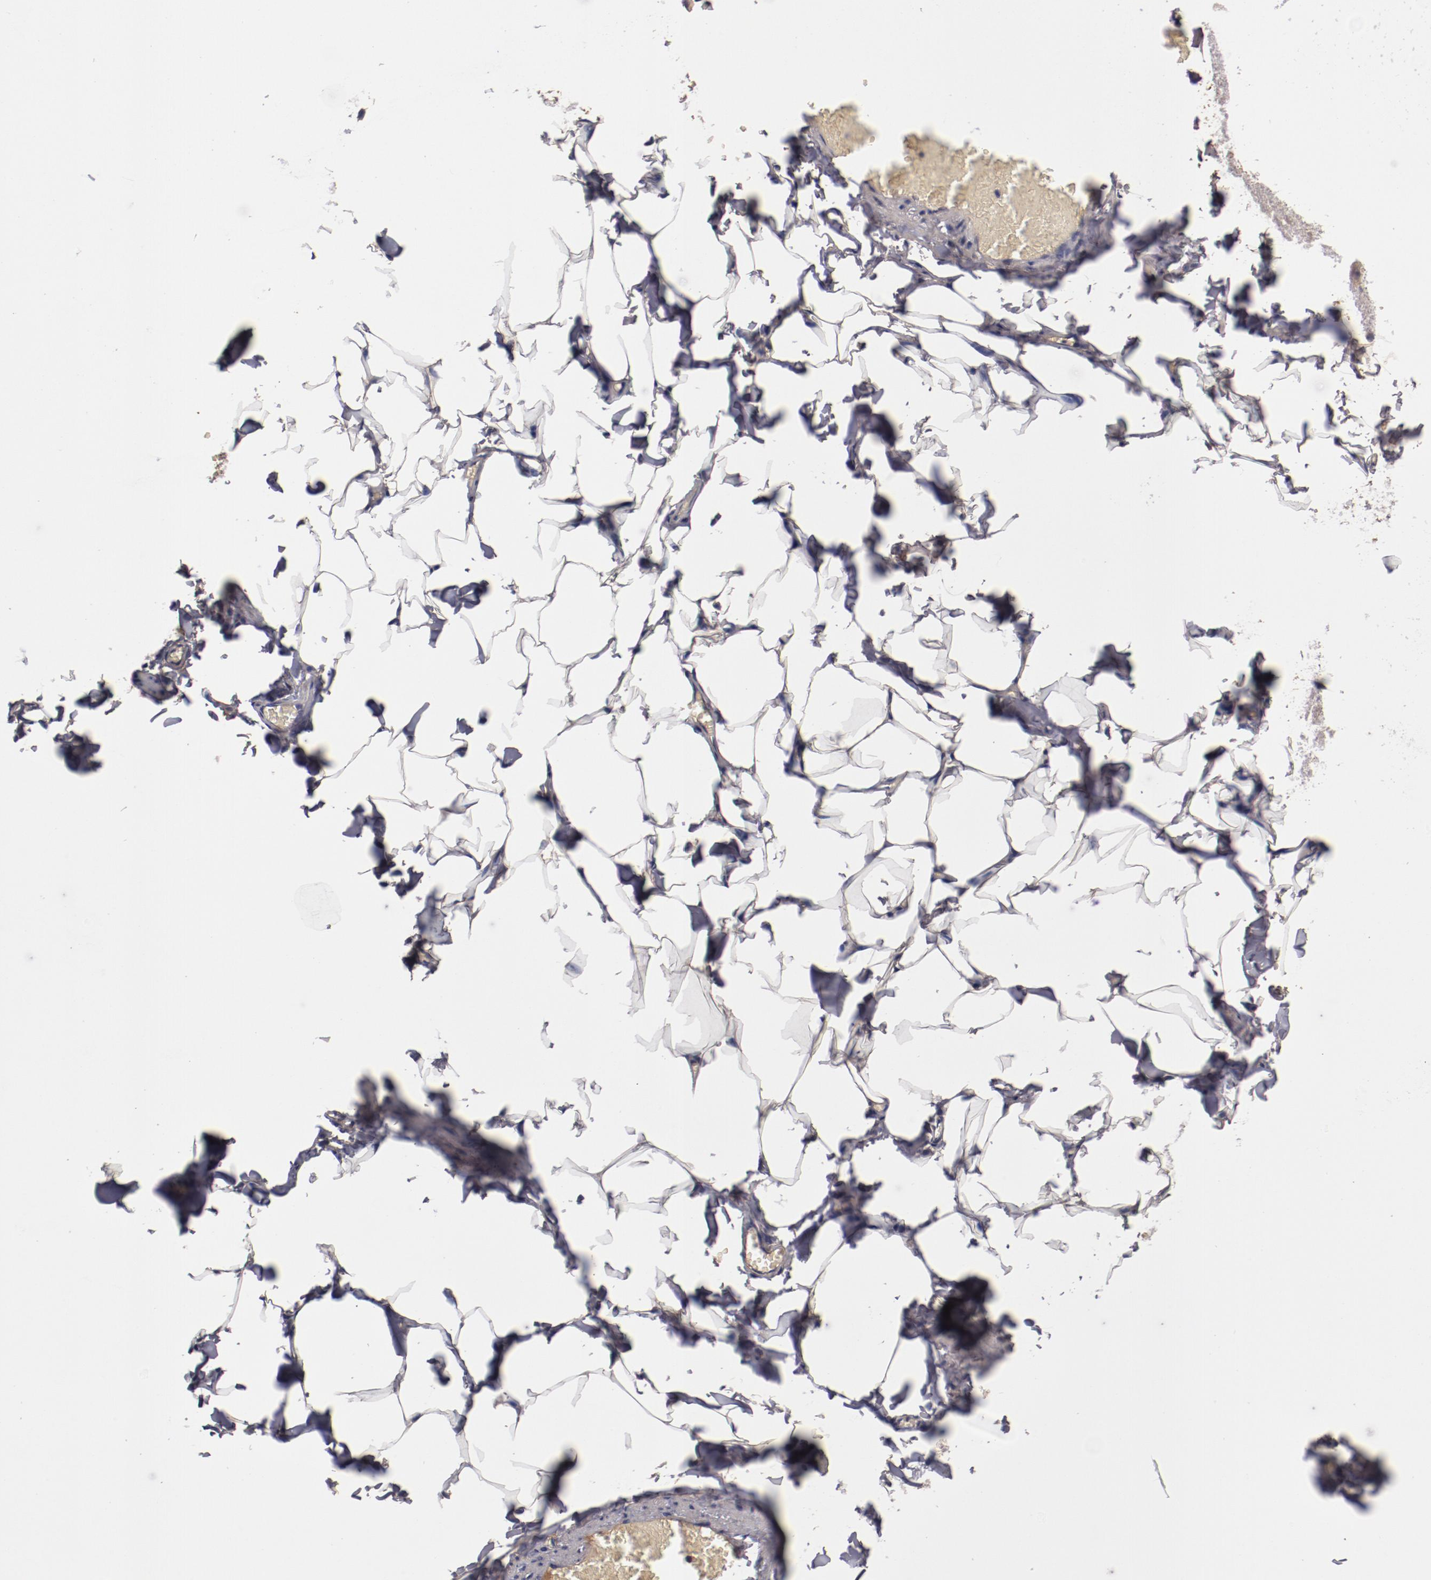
{"staining": {"intensity": "weak", "quantity": "25%-75%", "location": "cytoplasmic/membranous"}, "tissue": "adipose tissue", "cell_type": "Adipocytes", "image_type": "normal", "snomed": [{"axis": "morphology", "description": "Normal tissue, NOS"}, {"axis": "topography", "description": "Vascular tissue"}], "caption": "Adipose tissue stained with immunohistochemistry (IHC) reveals weak cytoplasmic/membranous staining in about 25%-75% of adipocytes. The protein of interest is shown in brown color, while the nuclei are stained blue.", "gene": "CP", "patient": {"sex": "male", "age": 41}}